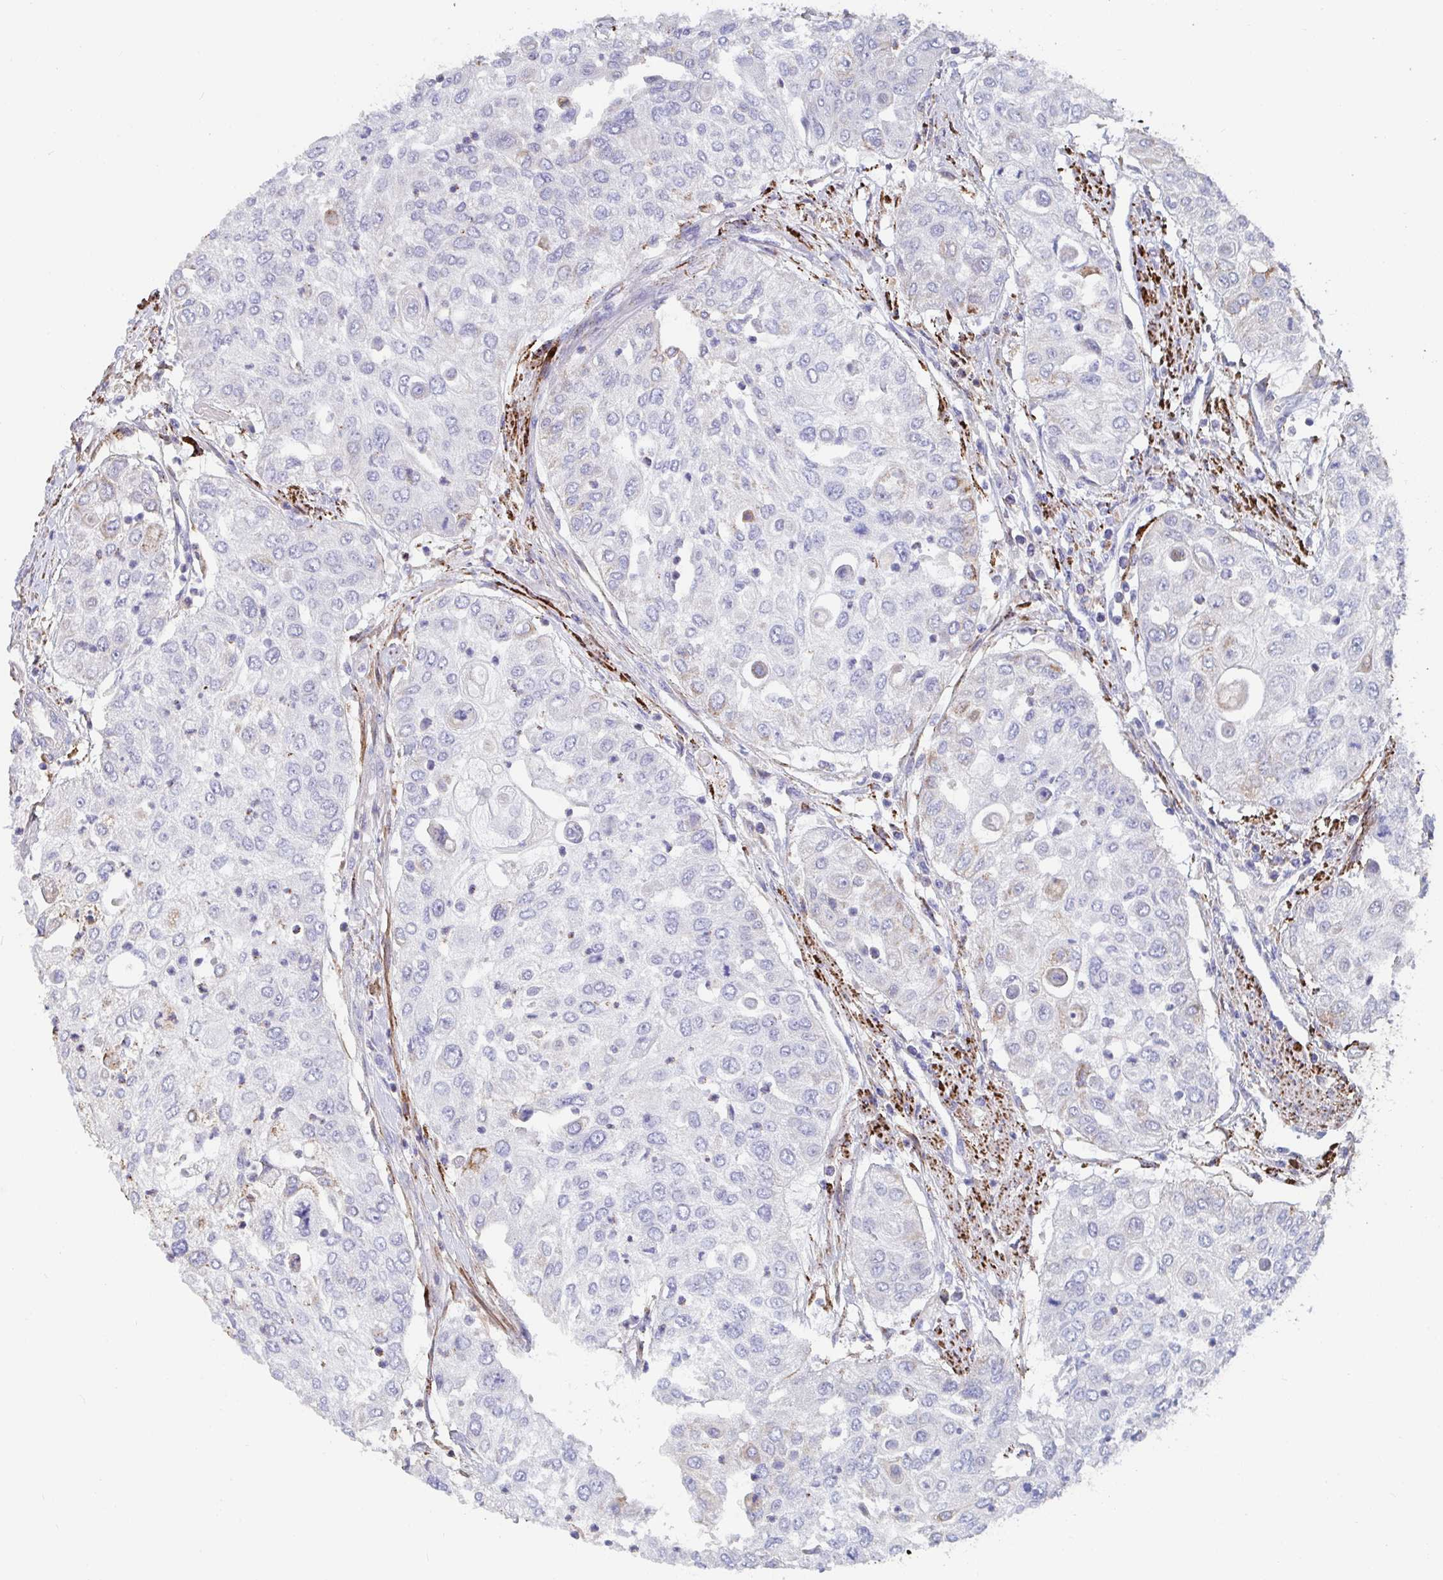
{"staining": {"intensity": "moderate", "quantity": "<25%", "location": "cytoplasmic/membranous"}, "tissue": "urothelial cancer", "cell_type": "Tumor cells", "image_type": "cancer", "snomed": [{"axis": "morphology", "description": "Urothelial carcinoma, High grade"}, {"axis": "topography", "description": "Urinary bladder"}], "caption": "A photomicrograph of urothelial cancer stained for a protein demonstrates moderate cytoplasmic/membranous brown staining in tumor cells.", "gene": "FAM156B", "patient": {"sex": "female", "age": 79}}